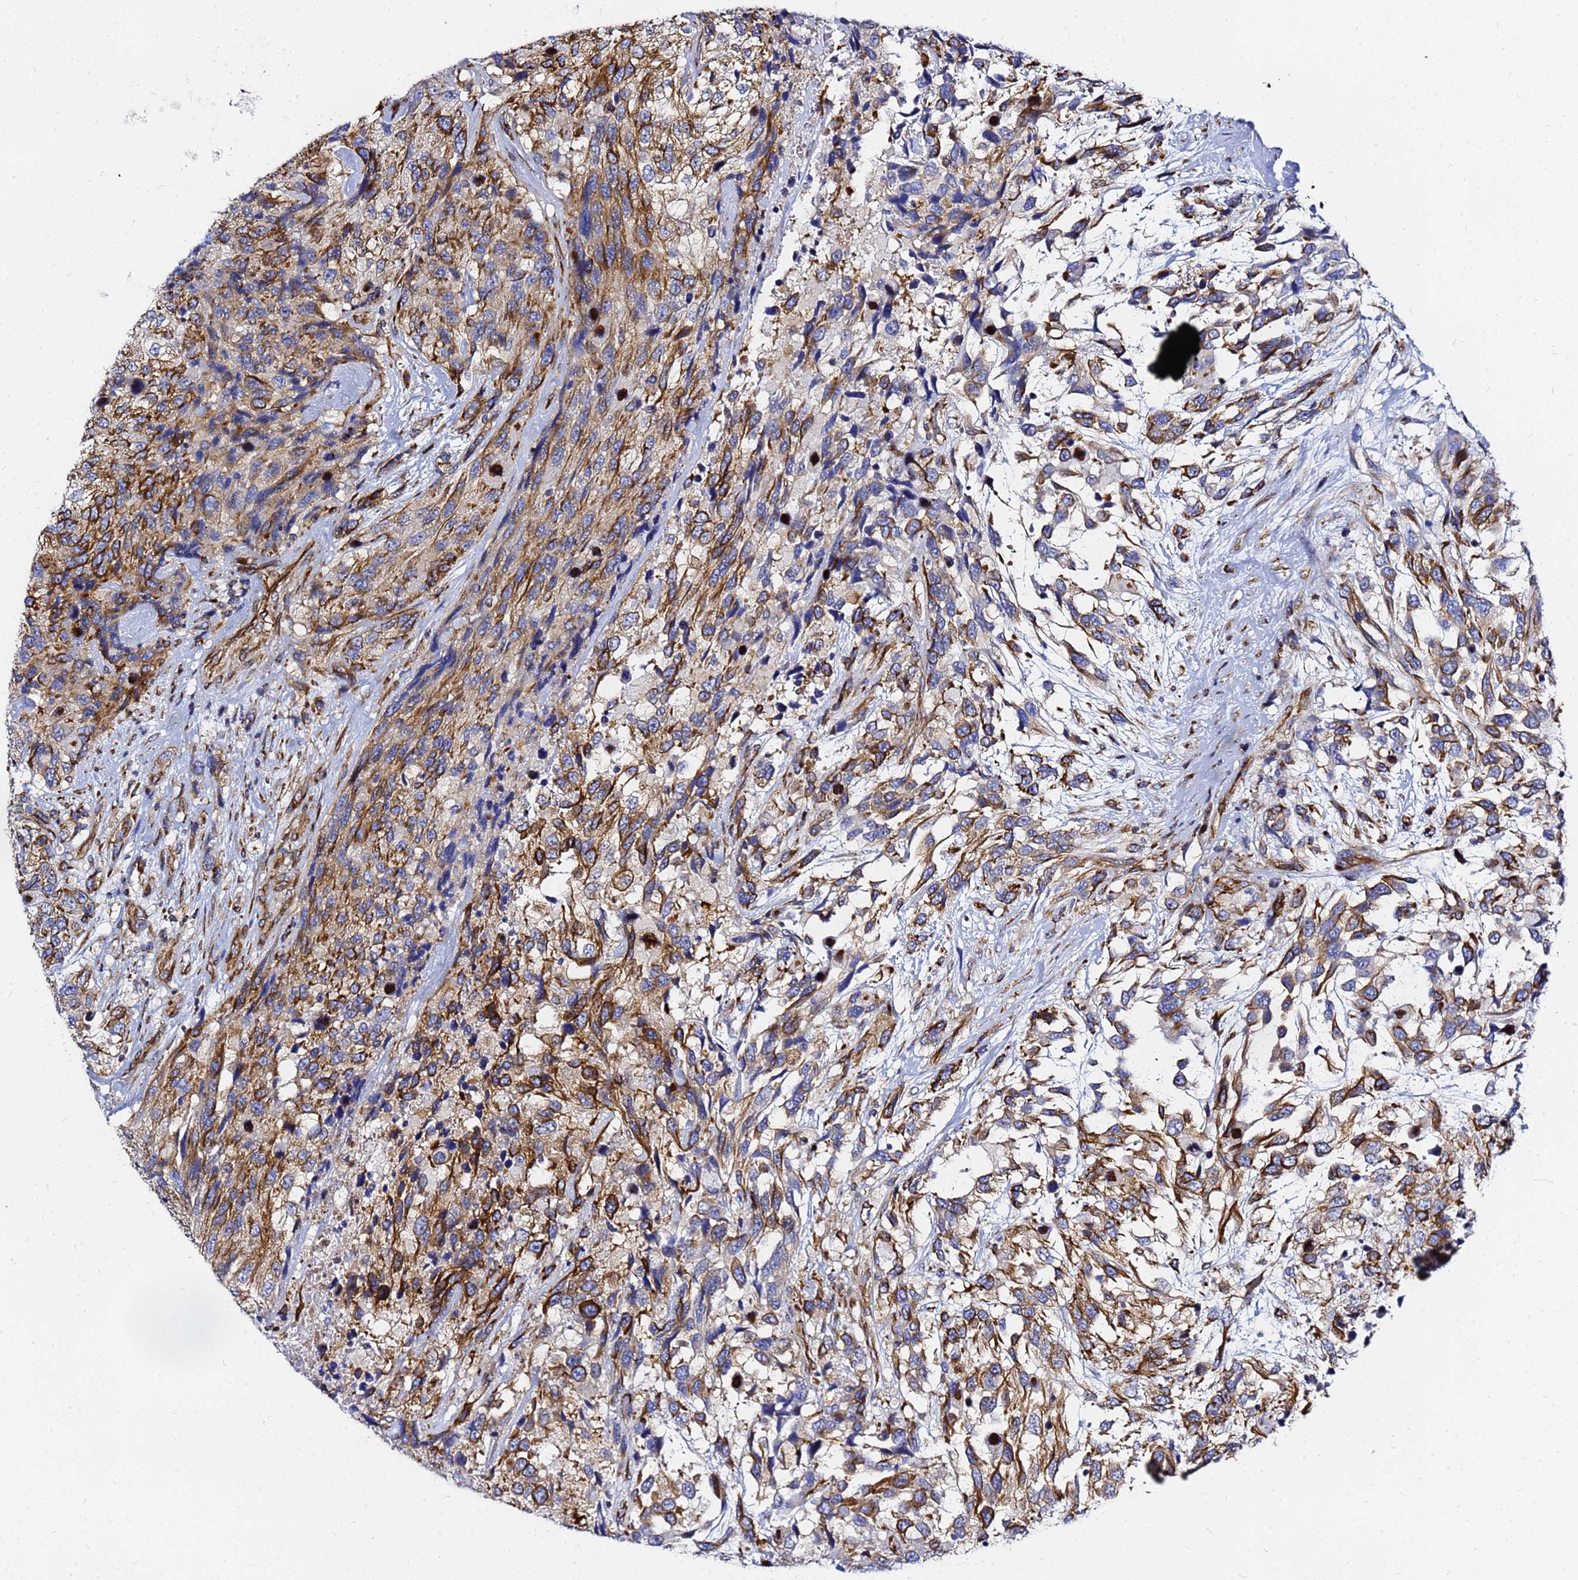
{"staining": {"intensity": "strong", "quantity": ">75%", "location": "cytoplasmic/membranous"}, "tissue": "urothelial cancer", "cell_type": "Tumor cells", "image_type": "cancer", "snomed": [{"axis": "morphology", "description": "Urothelial carcinoma, High grade"}, {"axis": "topography", "description": "Urinary bladder"}], "caption": "Brown immunohistochemical staining in high-grade urothelial carcinoma reveals strong cytoplasmic/membranous positivity in approximately >75% of tumor cells.", "gene": "TUBA8", "patient": {"sex": "female", "age": 70}}